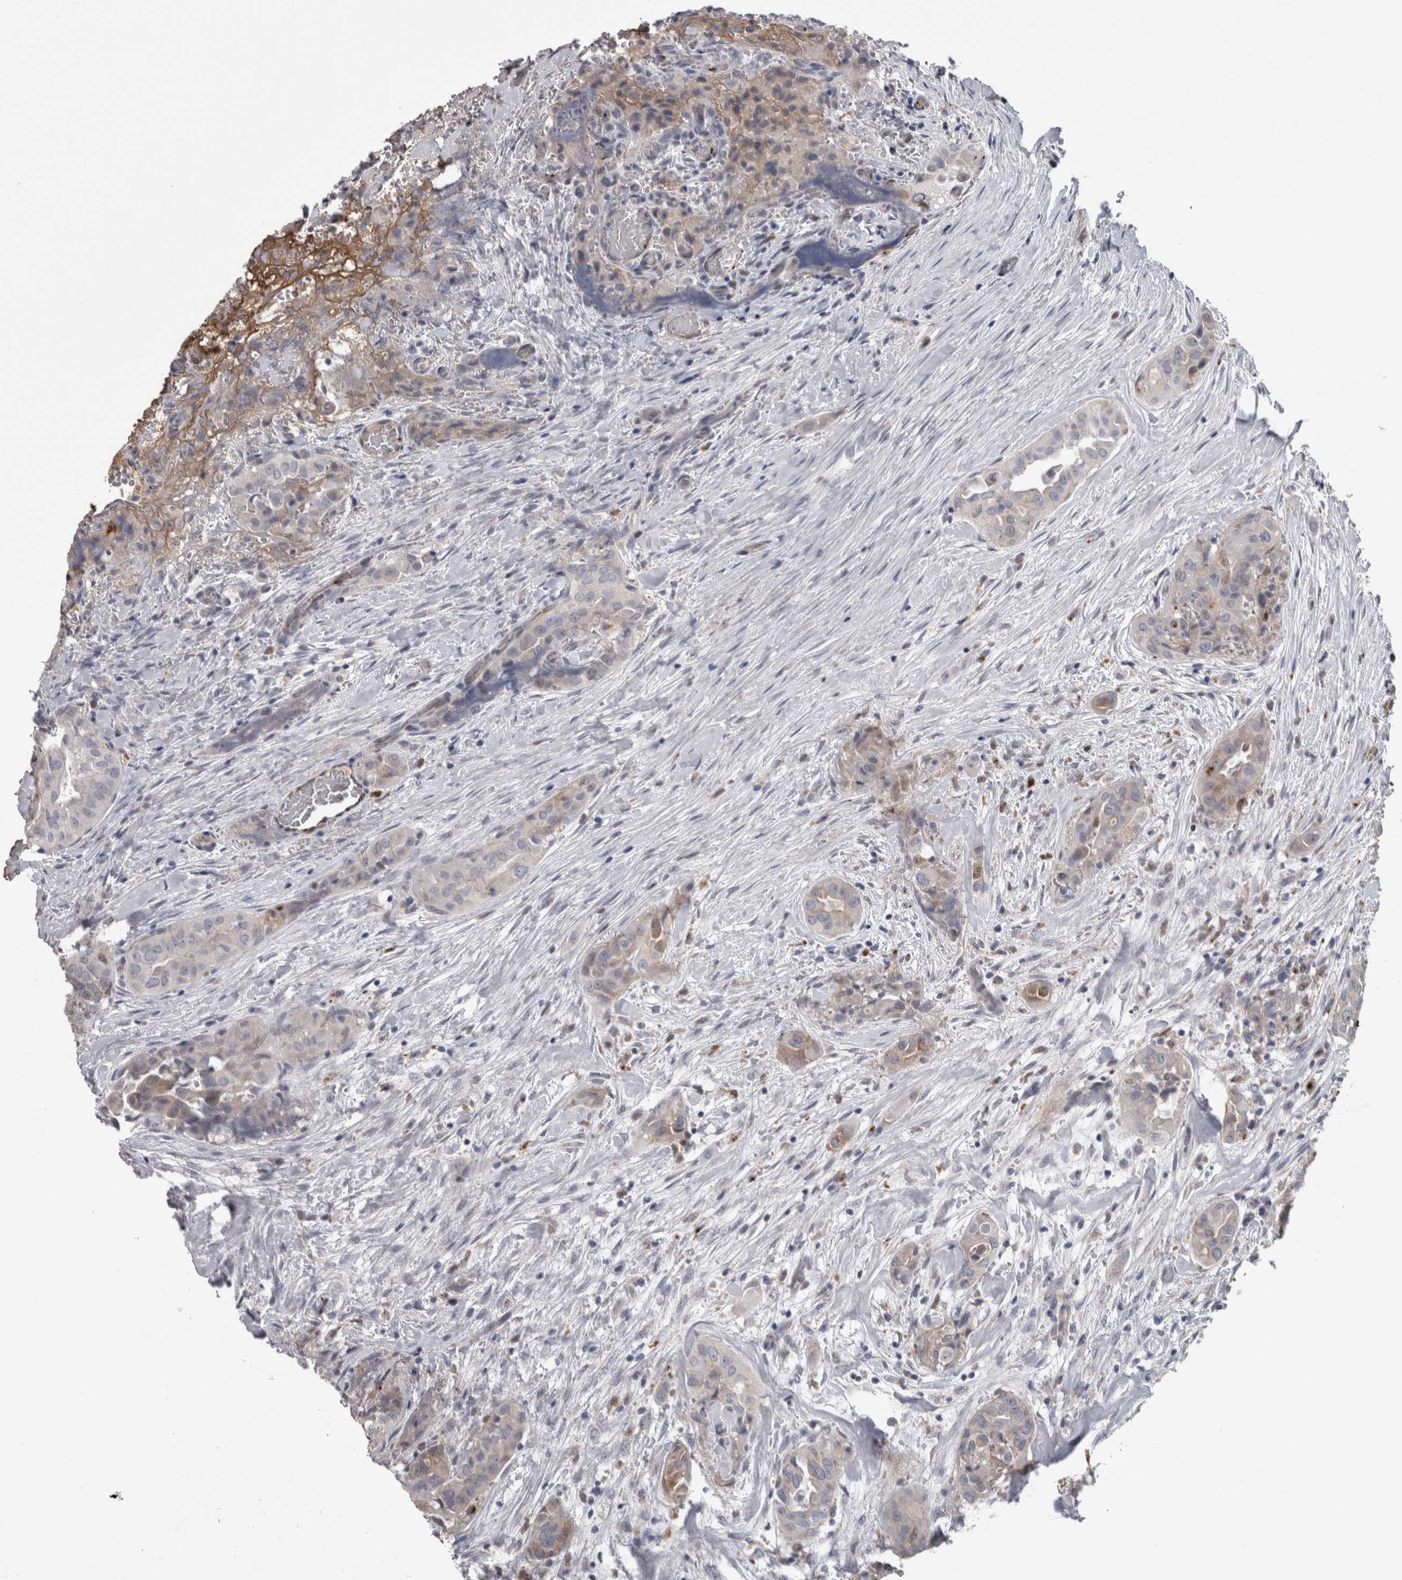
{"staining": {"intensity": "weak", "quantity": "<25%", "location": "cytoplasmic/membranous"}, "tissue": "thyroid cancer", "cell_type": "Tumor cells", "image_type": "cancer", "snomed": [{"axis": "morphology", "description": "Papillary adenocarcinoma, NOS"}, {"axis": "topography", "description": "Thyroid gland"}], "caption": "A histopathology image of human thyroid papillary adenocarcinoma is negative for staining in tumor cells.", "gene": "STC1", "patient": {"sex": "female", "age": 59}}